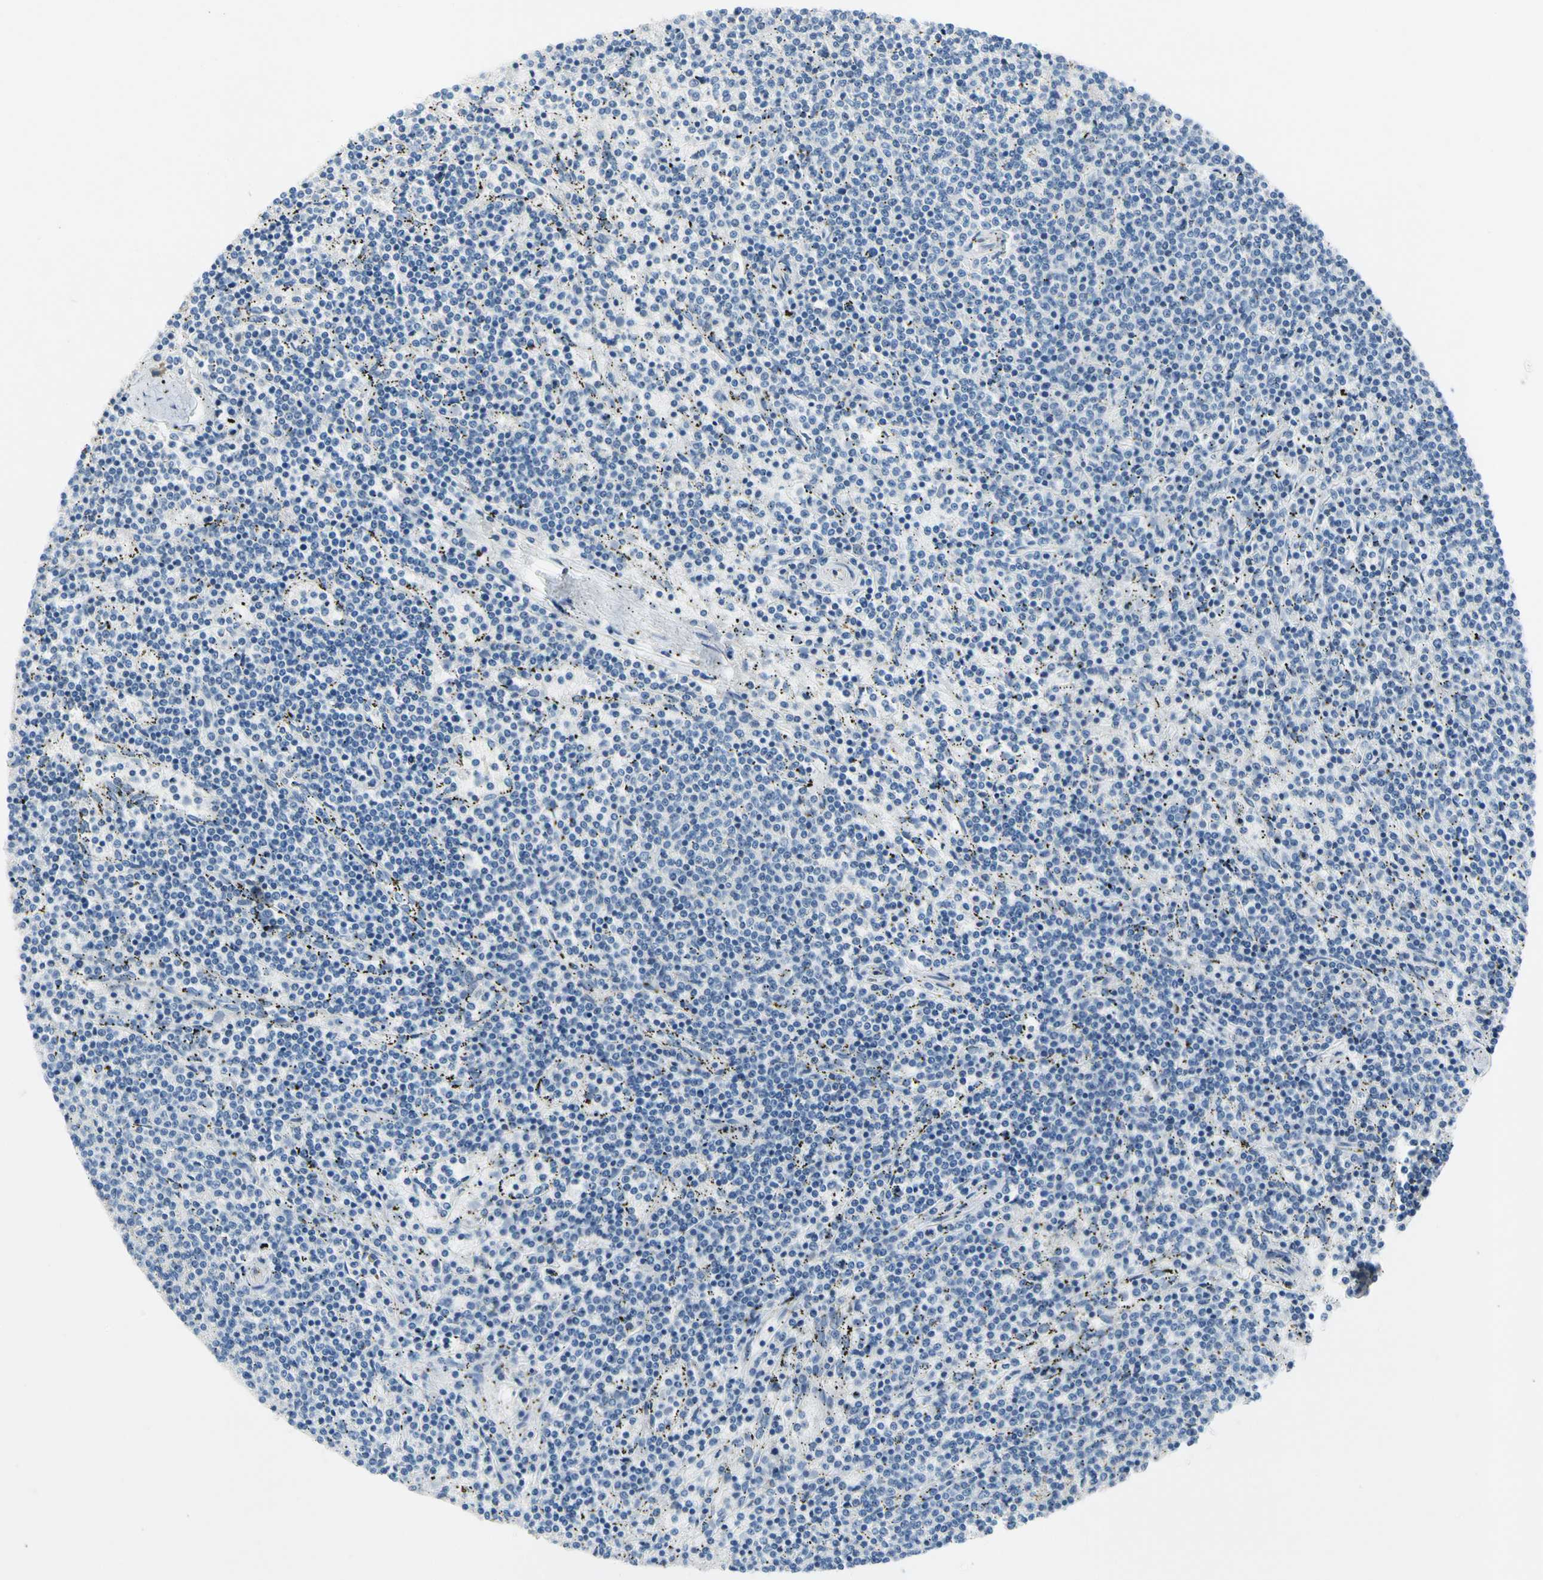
{"staining": {"intensity": "negative", "quantity": "none", "location": "none"}, "tissue": "lymphoma", "cell_type": "Tumor cells", "image_type": "cancer", "snomed": [{"axis": "morphology", "description": "Malignant lymphoma, non-Hodgkin's type, Low grade"}, {"axis": "topography", "description": "Spleen"}], "caption": "High magnification brightfield microscopy of malignant lymphoma, non-Hodgkin's type (low-grade) stained with DAB (brown) and counterstained with hematoxylin (blue): tumor cells show no significant staining.", "gene": "CA14", "patient": {"sex": "female", "age": 50}}